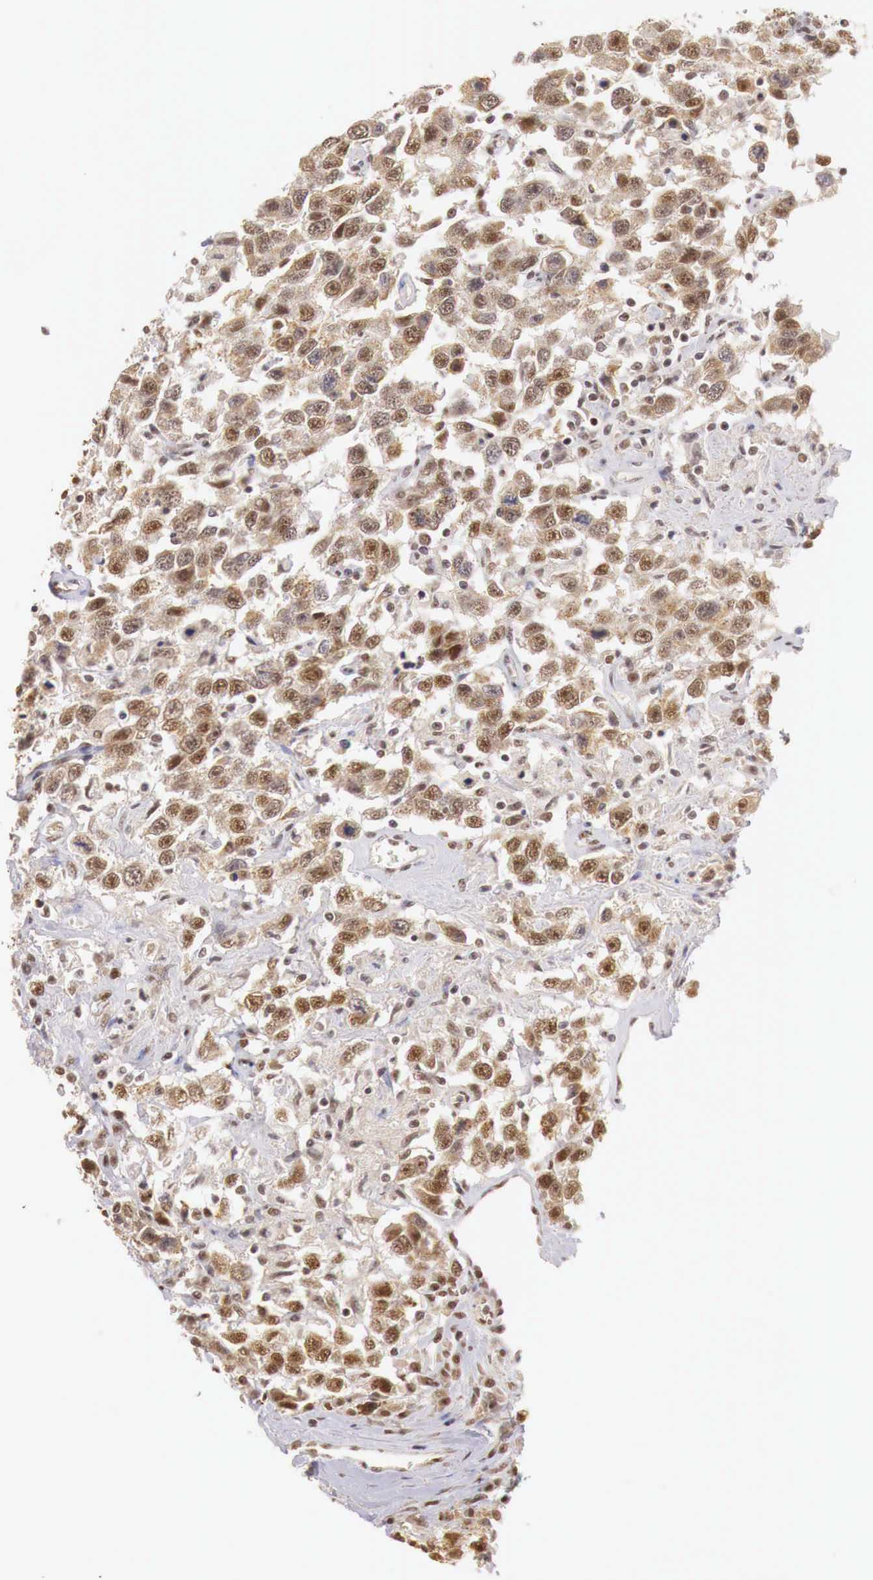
{"staining": {"intensity": "moderate", "quantity": ">75%", "location": "cytoplasmic/membranous,nuclear"}, "tissue": "testis cancer", "cell_type": "Tumor cells", "image_type": "cancer", "snomed": [{"axis": "morphology", "description": "Seminoma, NOS"}, {"axis": "topography", "description": "Testis"}], "caption": "Brown immunohistochemical staining in human testis seminoma exhibits moderate cytoplasmic/membranous and nuclear staining in approximately >75% of tumor cells.", "gene": "GPKOW", "patient": {"sex": "male", "age": 41}}